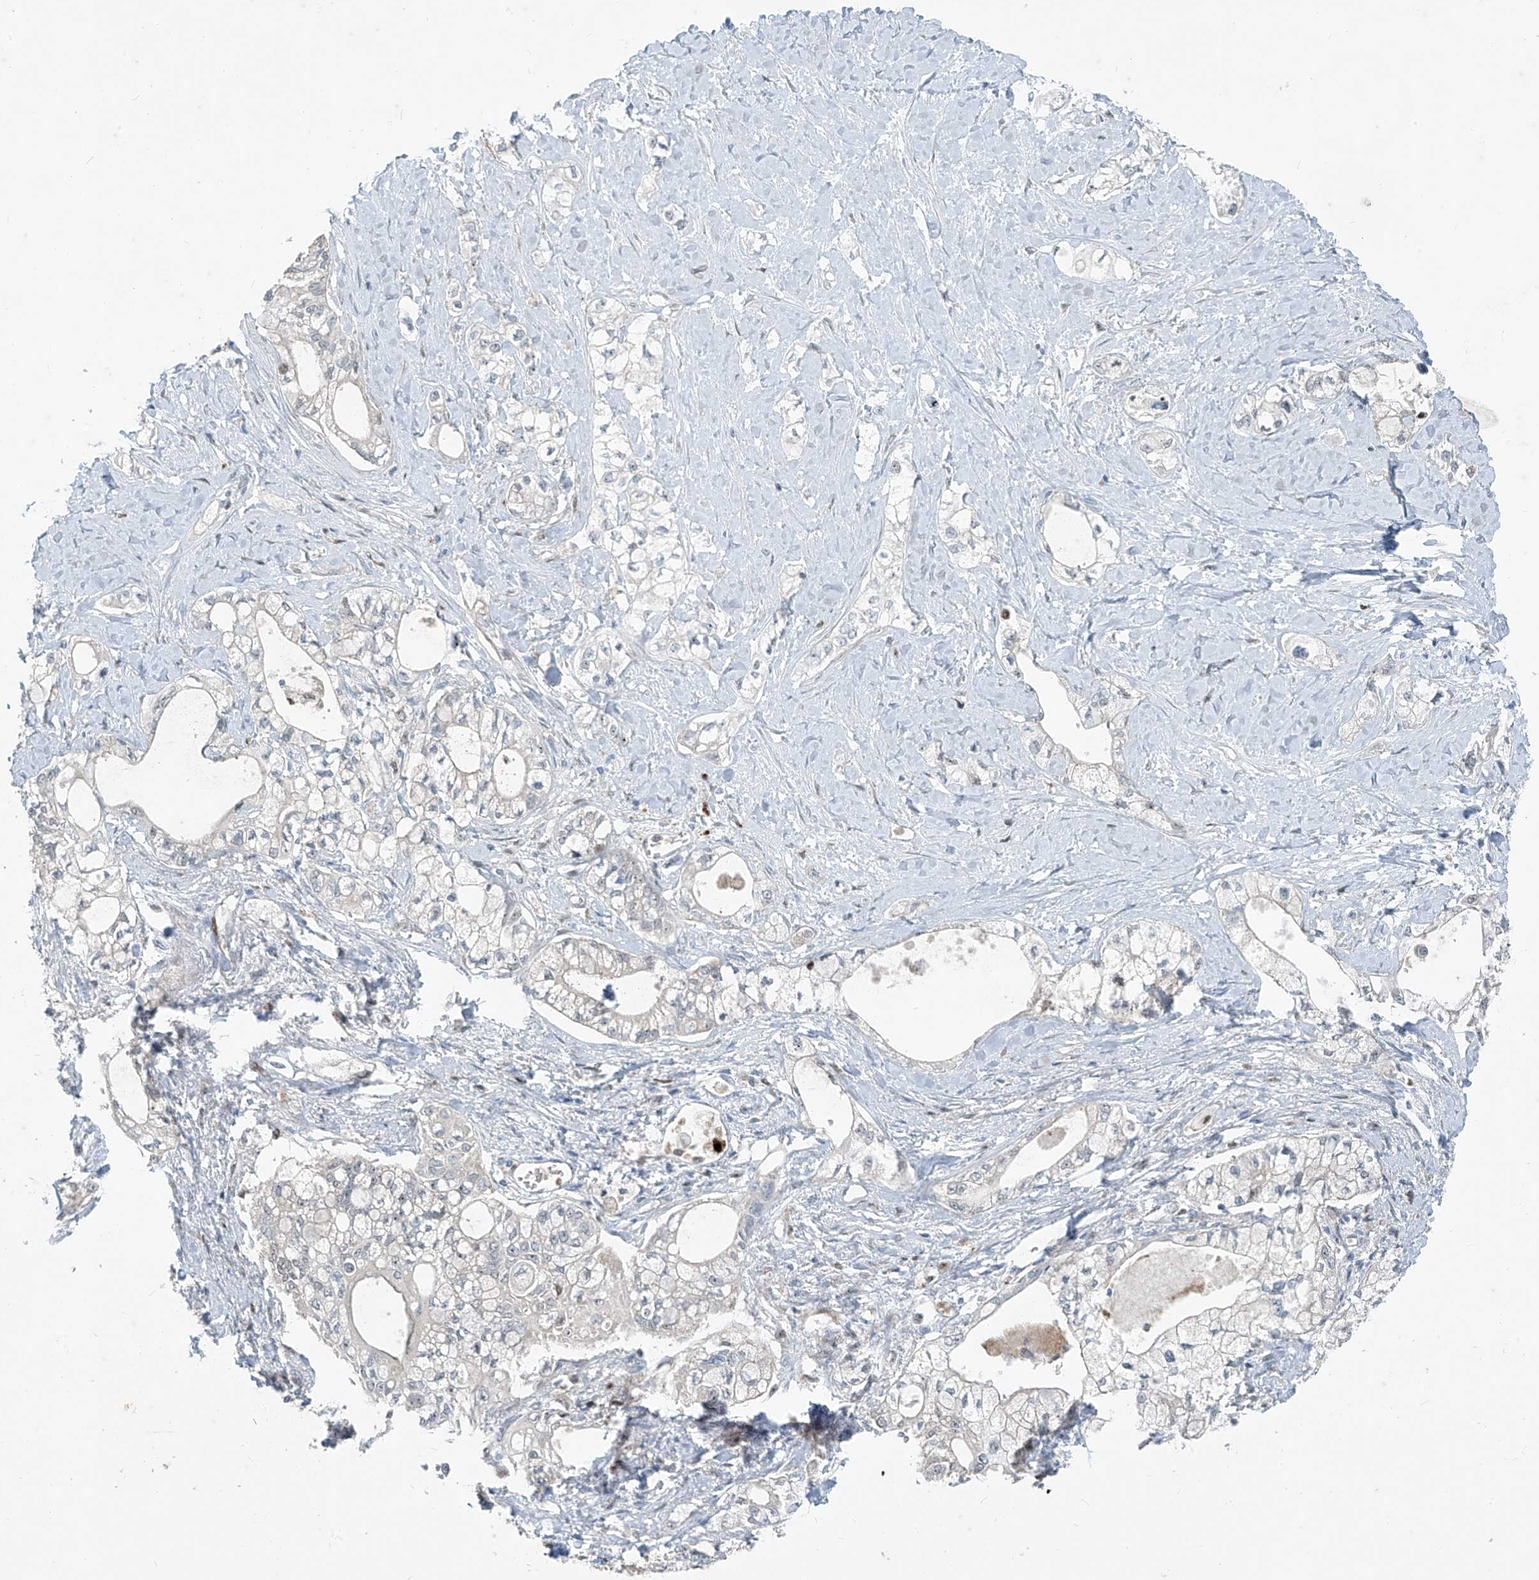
{"staining": {"intensity": "negative", "quantity": "none", "location": "none"}, "tissue": "pancreatic cancer", "cell_type": "Tumor cells", "image_type": "cancer", "snomed": [{"axis": "morphology", "description": "Adenocarcinoma, NOS"}, {"axis": "topography", "description": "Pancreas"}], "caption": "Immunohistochemistry (IHC) of human pancreatic cancer (adenocarcinoma) displays no positivity in tumor cells. (Brightfield microscopy of DAB (3,3'-diaminobenzidine) IHC at high magnification).", "gene": "PPCS", "patient": {"sex": "male", "age": 70}}